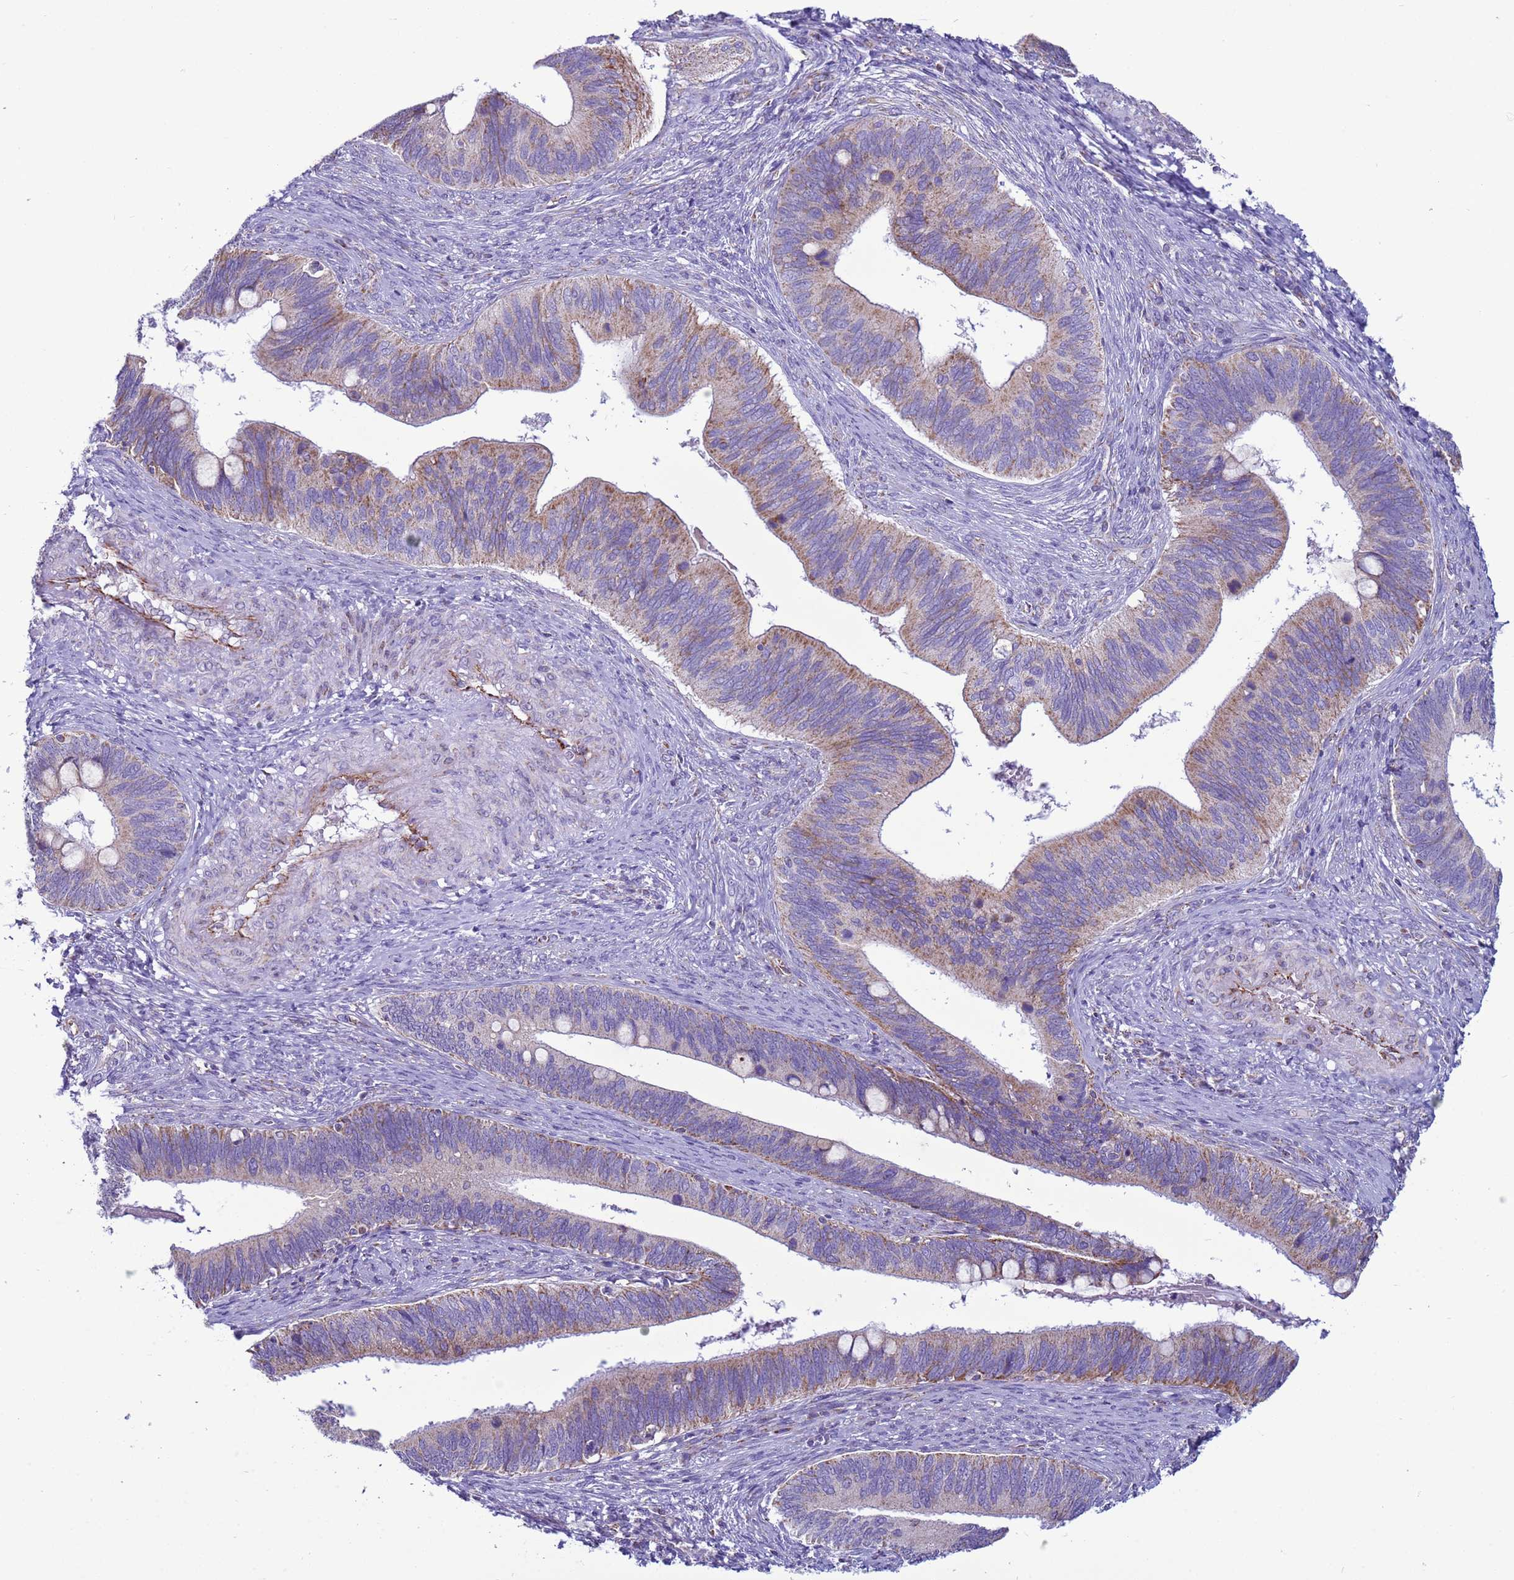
{"staining": {"intensity": "moderate", "quantity": "25%-75%", "location": "cytoplasmic/membranous"}, "tissue": "cervical cancer", "cell_type": "Tumor cells", "image_type": "cancer", "snomed": [{"axis": "morphology", "description": "Adenocarcinoma, NOS"}, {"axis": "topography", "description": "Cervix"}], "caption": "A micrograph of human cervical cancer stained for a protein shows moderate cytoplasmic/membranous brown staining in tumor cells. The staining is performed using DAB brown chromogen to label protein expression. The nuclei are counter-stained blue using hematoxylin.", "gene": "NCALD", "patient": {"sex": "female", "age": 42}}